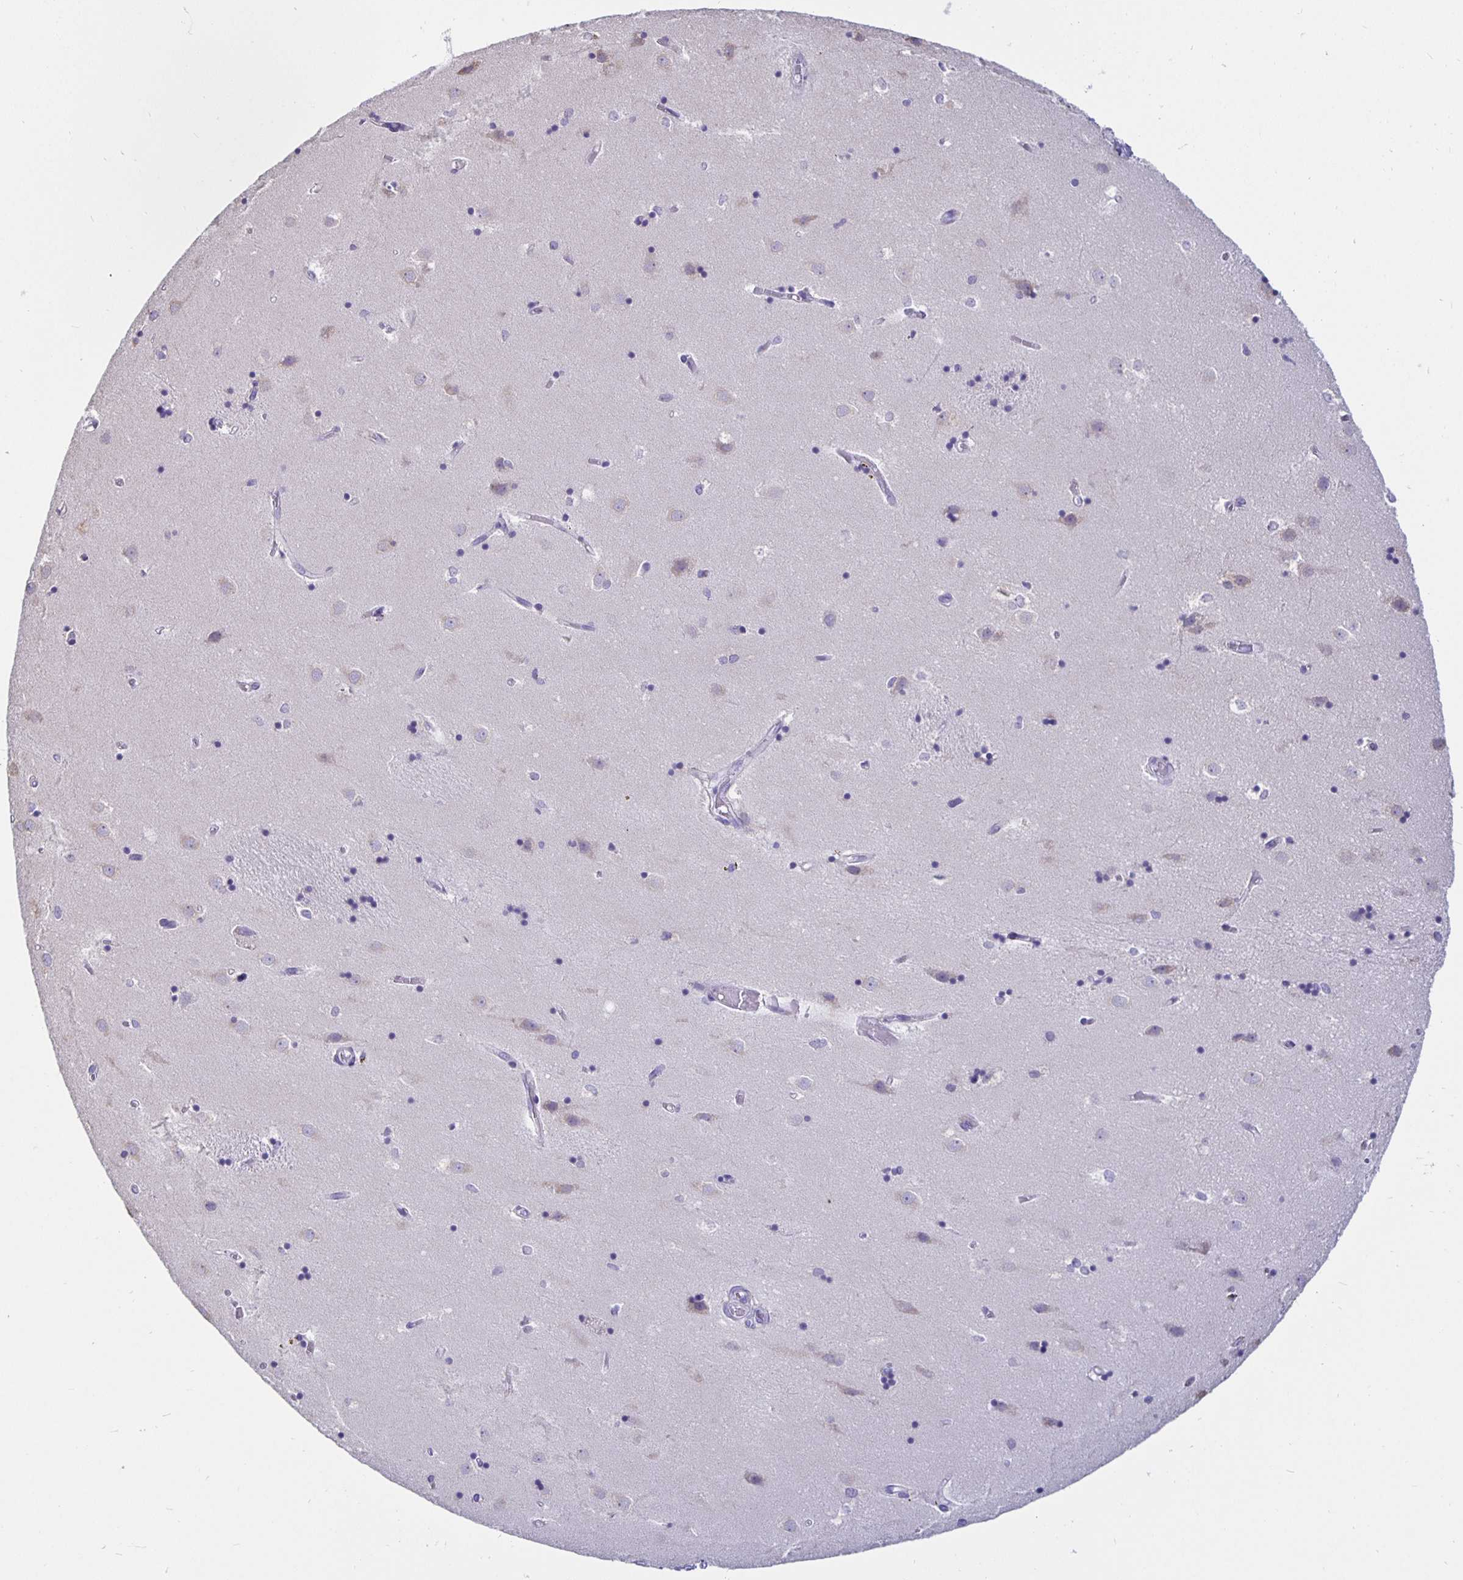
{"staining": {"intensity": "weak", "quantity": "<25%", "location": "cytoplasmic/membranous"}, "tissue": "caudate", "cell_type": "Glial cells", "image_type": "normal", "snomed": [{"axis": "morphology", "description": "Normal tissue, NOS"}, {"axis": "topography", "description": "Lateral ventricle wall"}], "caption": "High magnification brightfield microscopy of normal caudate stained with DAB (brown) and counterstained with hematoxylin (blue): glial cells show no significant staining. Nuclei are stained in blue.", "gene": "DNAI2", "patient": {"sex": "male", "age": 54}}